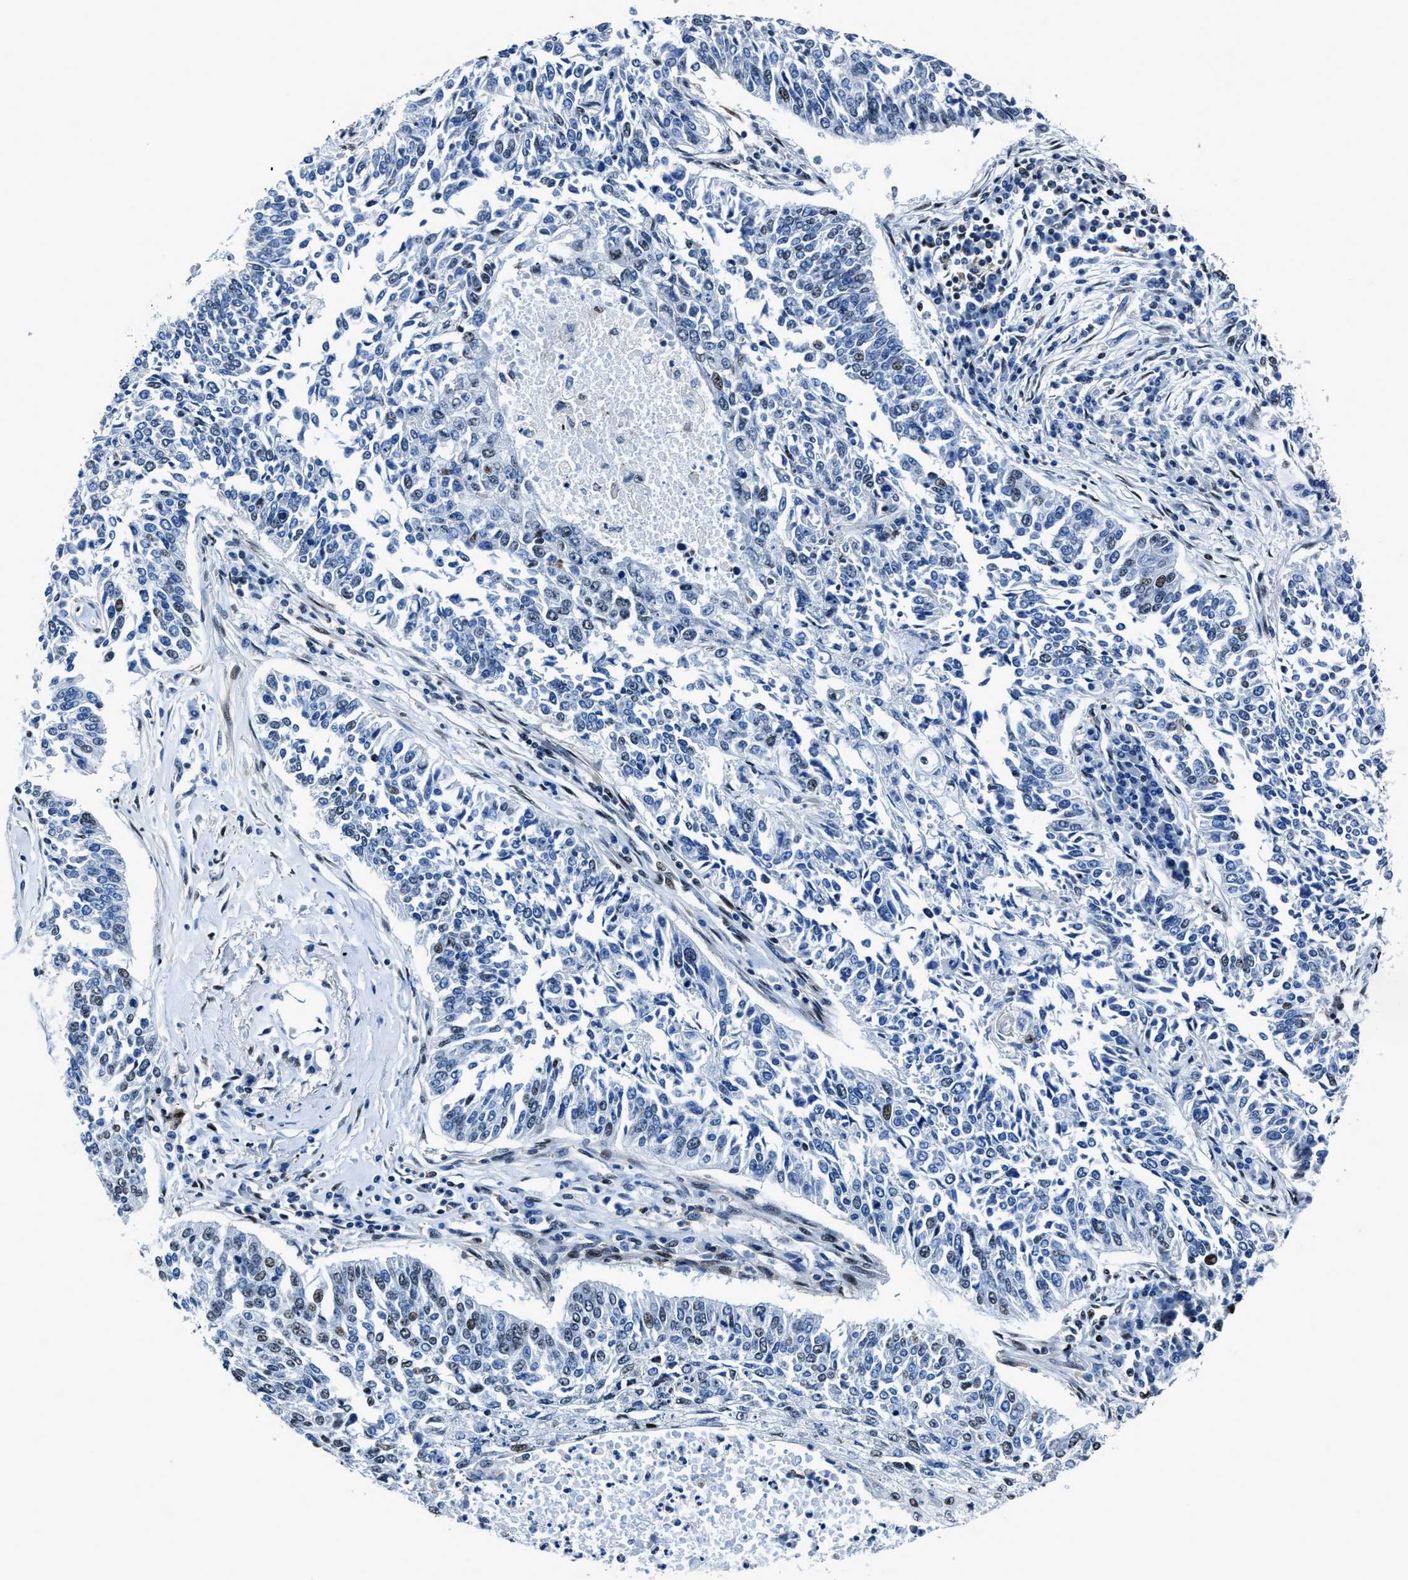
{"staining": {"intensity": "weak", "quantity": "<25%", "location": "nuclear"}, "tissue": "lung cancer", "cell_type": "Tumor cells", "image_type": "cancer", "snomed": [{"axis": "morphology", "description": "Normal tissue, NOS"}, {"axis": "morphology", "description": "Squamous cell carcinoma, NOS"}, {"axis": "topography", "description": "Cartilage tissue"}, {"axis": "topography", "description": "Bronchus"}, {"axis": "topography", "description": "Lung"}], "caption": "High power microscopy image of an immunohistochemistry (IHC) histopathology image of lung cancer, revealing no significant expression in tumor cells.", "gene": "PPIE", "patient": {"sex": "female", "age": 49}}